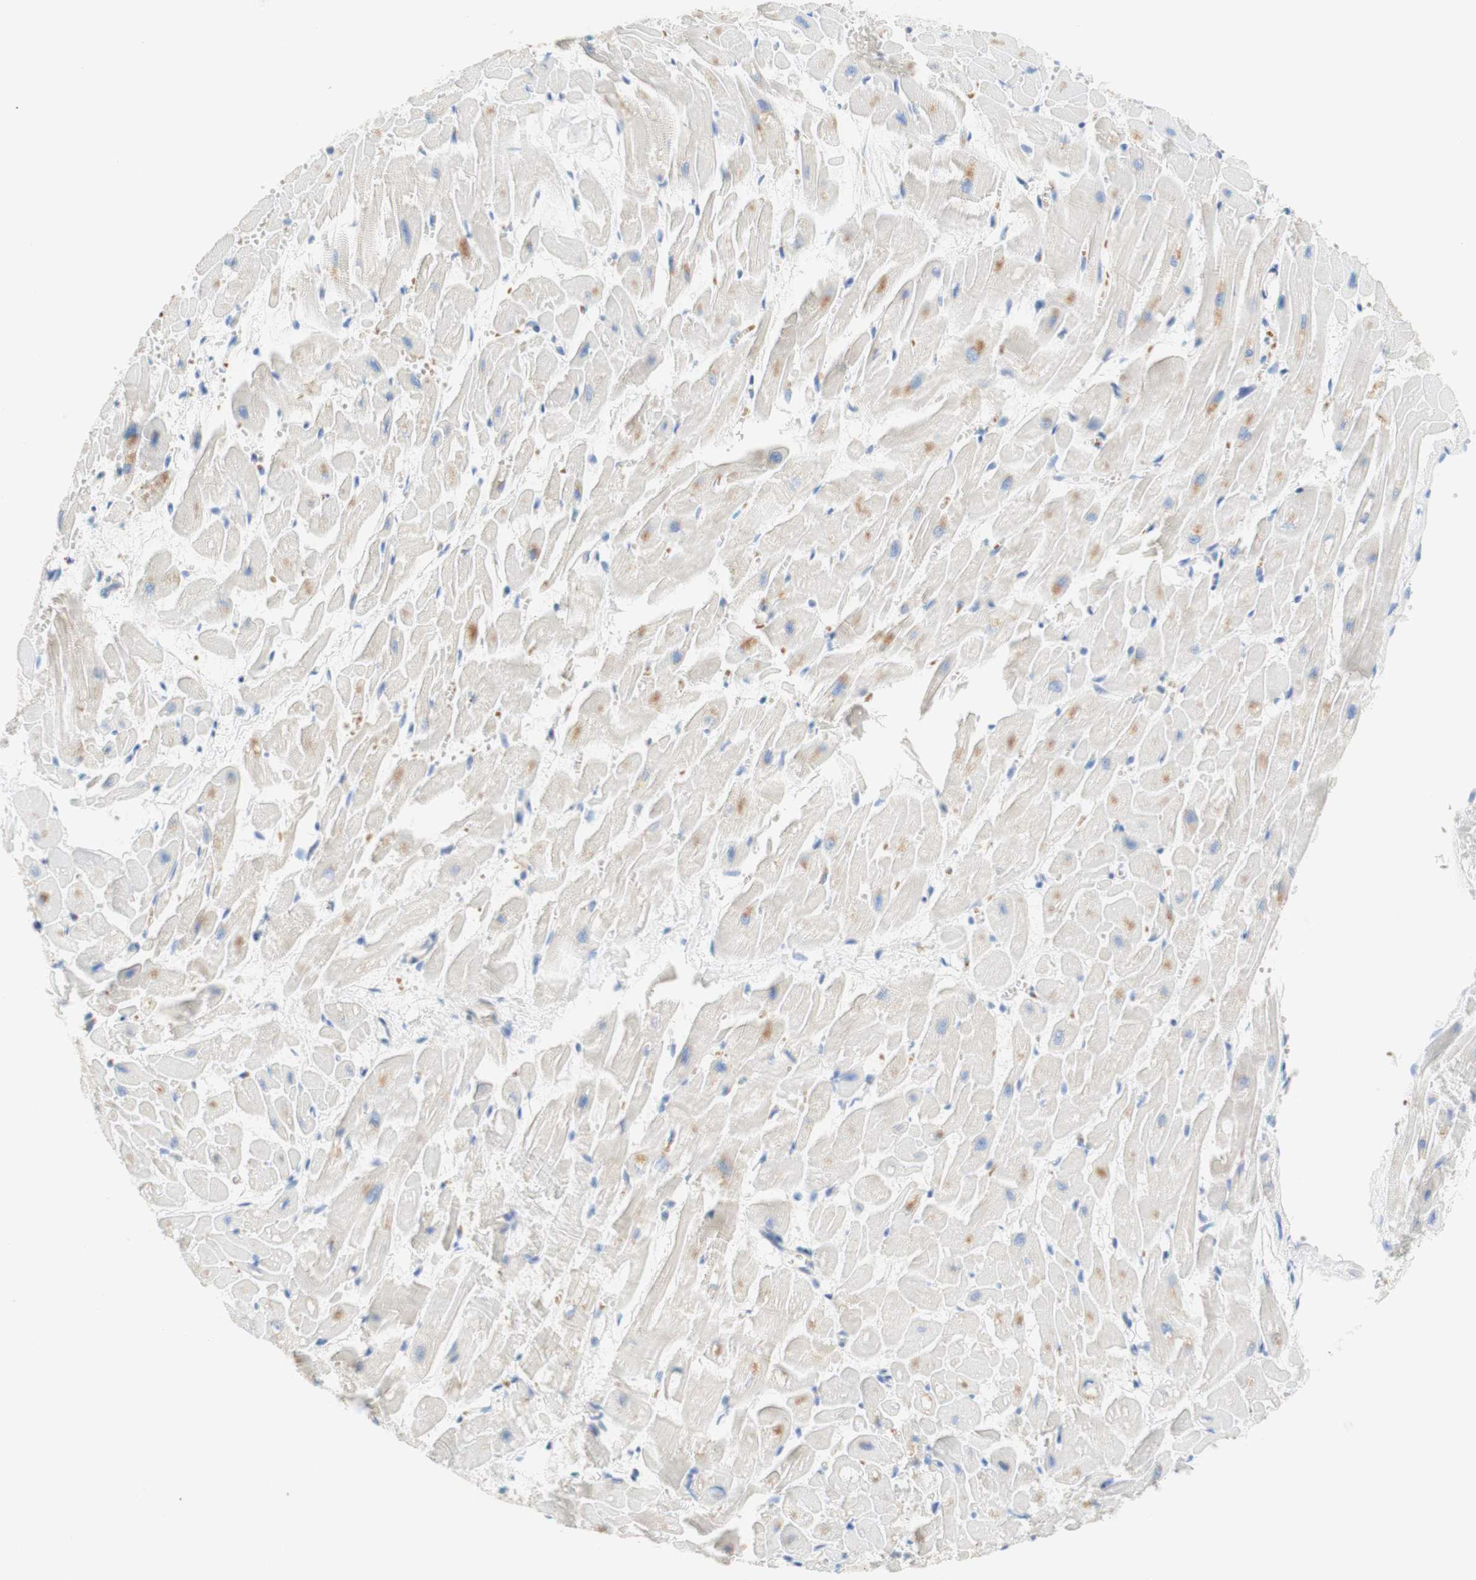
{"staining": {"intensity": "moderate", "quantity": "25%-75%", "location": "cytoplasmic/membranous"}, "tissue": "heart muscle", "cell_type": "Cardiomyocytes", "image_type": "normal", "snomed": [{"axis": "morphology", "description": "Normal tissue, NOS"}, {"axis": "topography", "description": "Heart"}], "caption": "Brown immunohistochemical staining in normal human heart muscle reveals moderate cytoplasmic/membranous staining in approximately 25%-75% of cardiomyocytes. The staining was performed using DAB (3,3'-diaminobenzidine), with brown indicating positive protein expression. Nuclei are stained blue with hematoxylin.", "gene": "ENTREP2", "patient": {"sex": "female", "age": 19}}